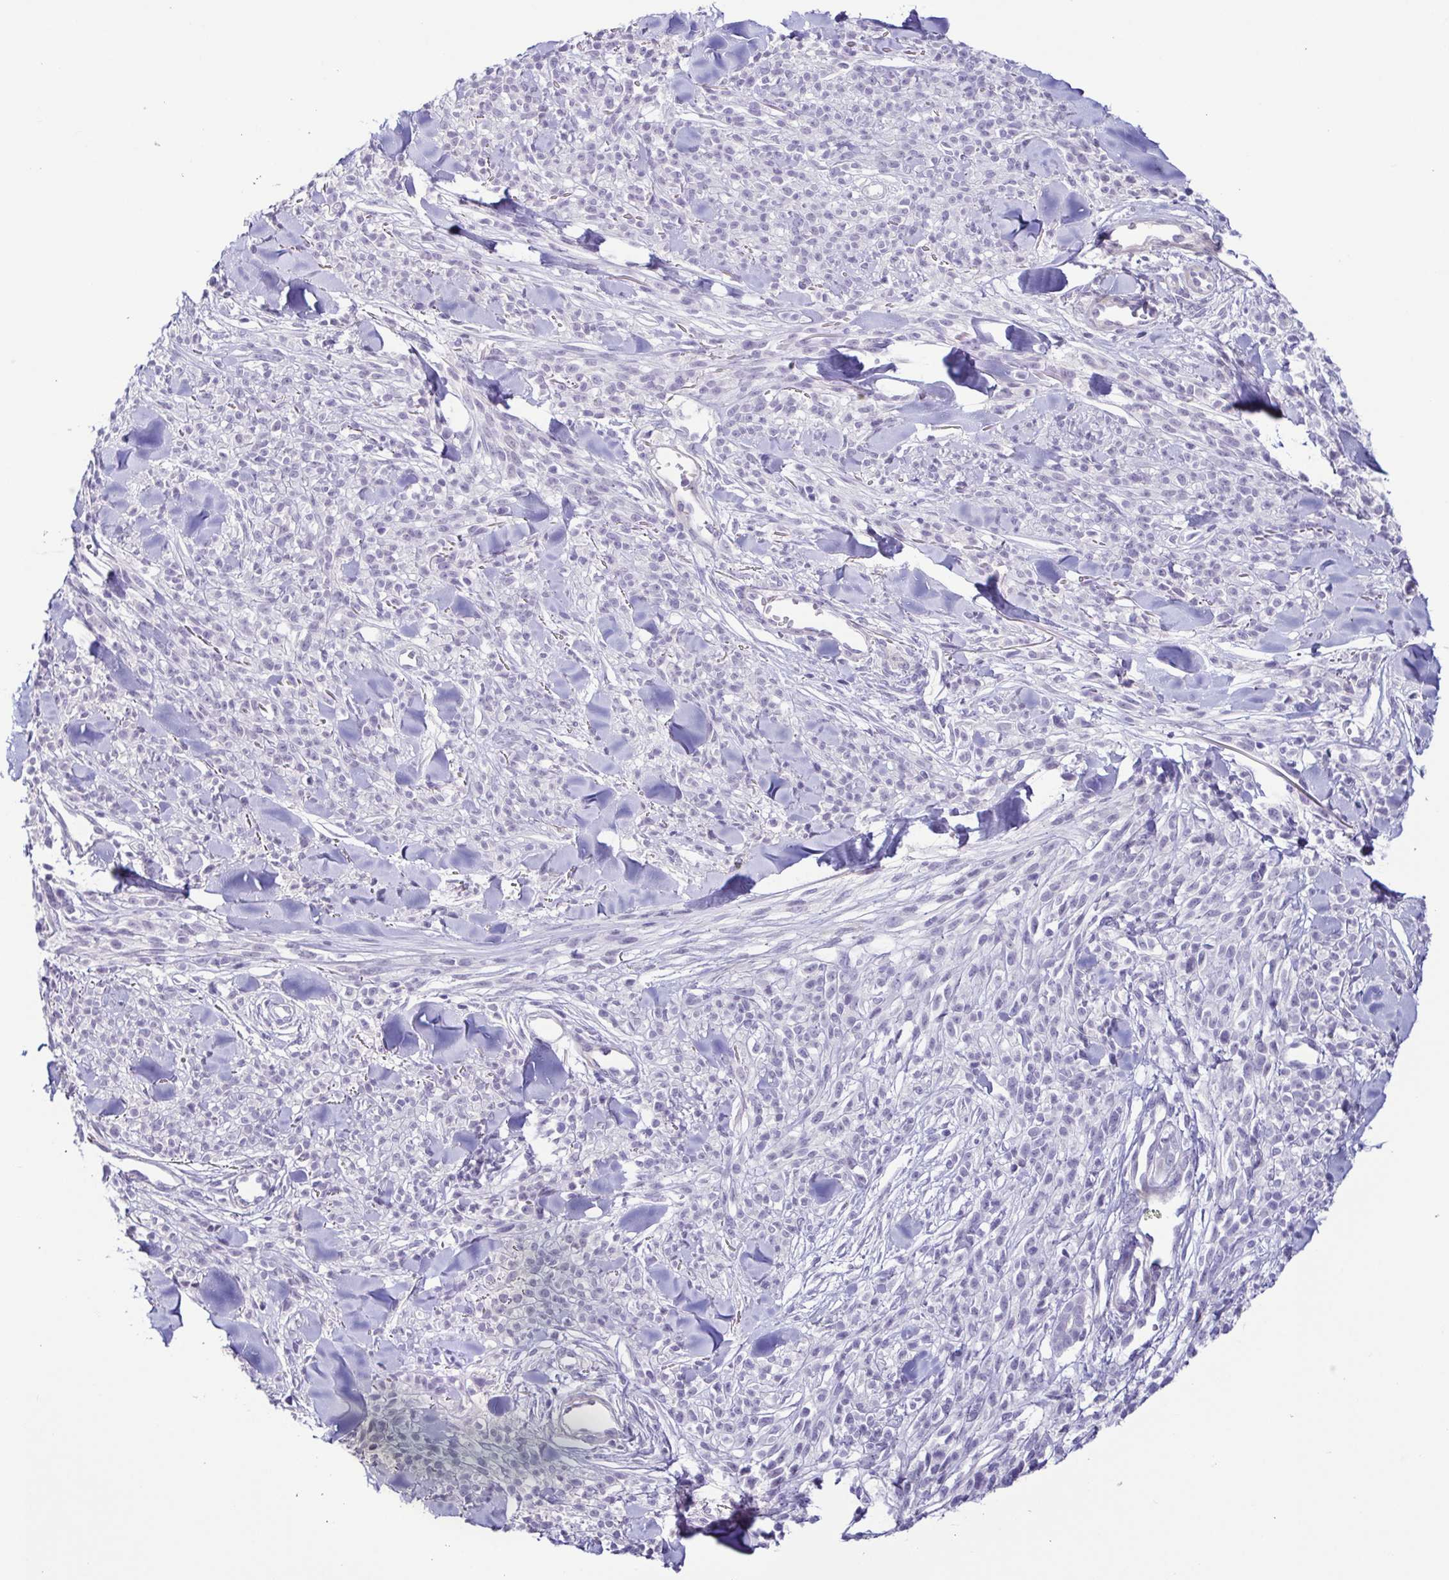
{"staining": {"intensity": "negative", "quantity": "none", "location": "none"}, "tissue": "melanoma", "cell_type": "Tumor cells", "image_type": "cancer", "snomed": [{"axis": "morphology", "description": "Malignant melanoma, NOS"}, {"axis": "topography", "description": "Skin"}, {"axis": "topography", "description": "Skin of trunk"}], "caption": "High magnification brightfield microscopy of malignant melanoma stained with DAB (3,3'-diaminobenzidine) (brown) and counterstained with hematoxylin (blue): tumor cells show no significant staining.", "gene": "TERT", "patient": {"sex": "male", "age": 74}}